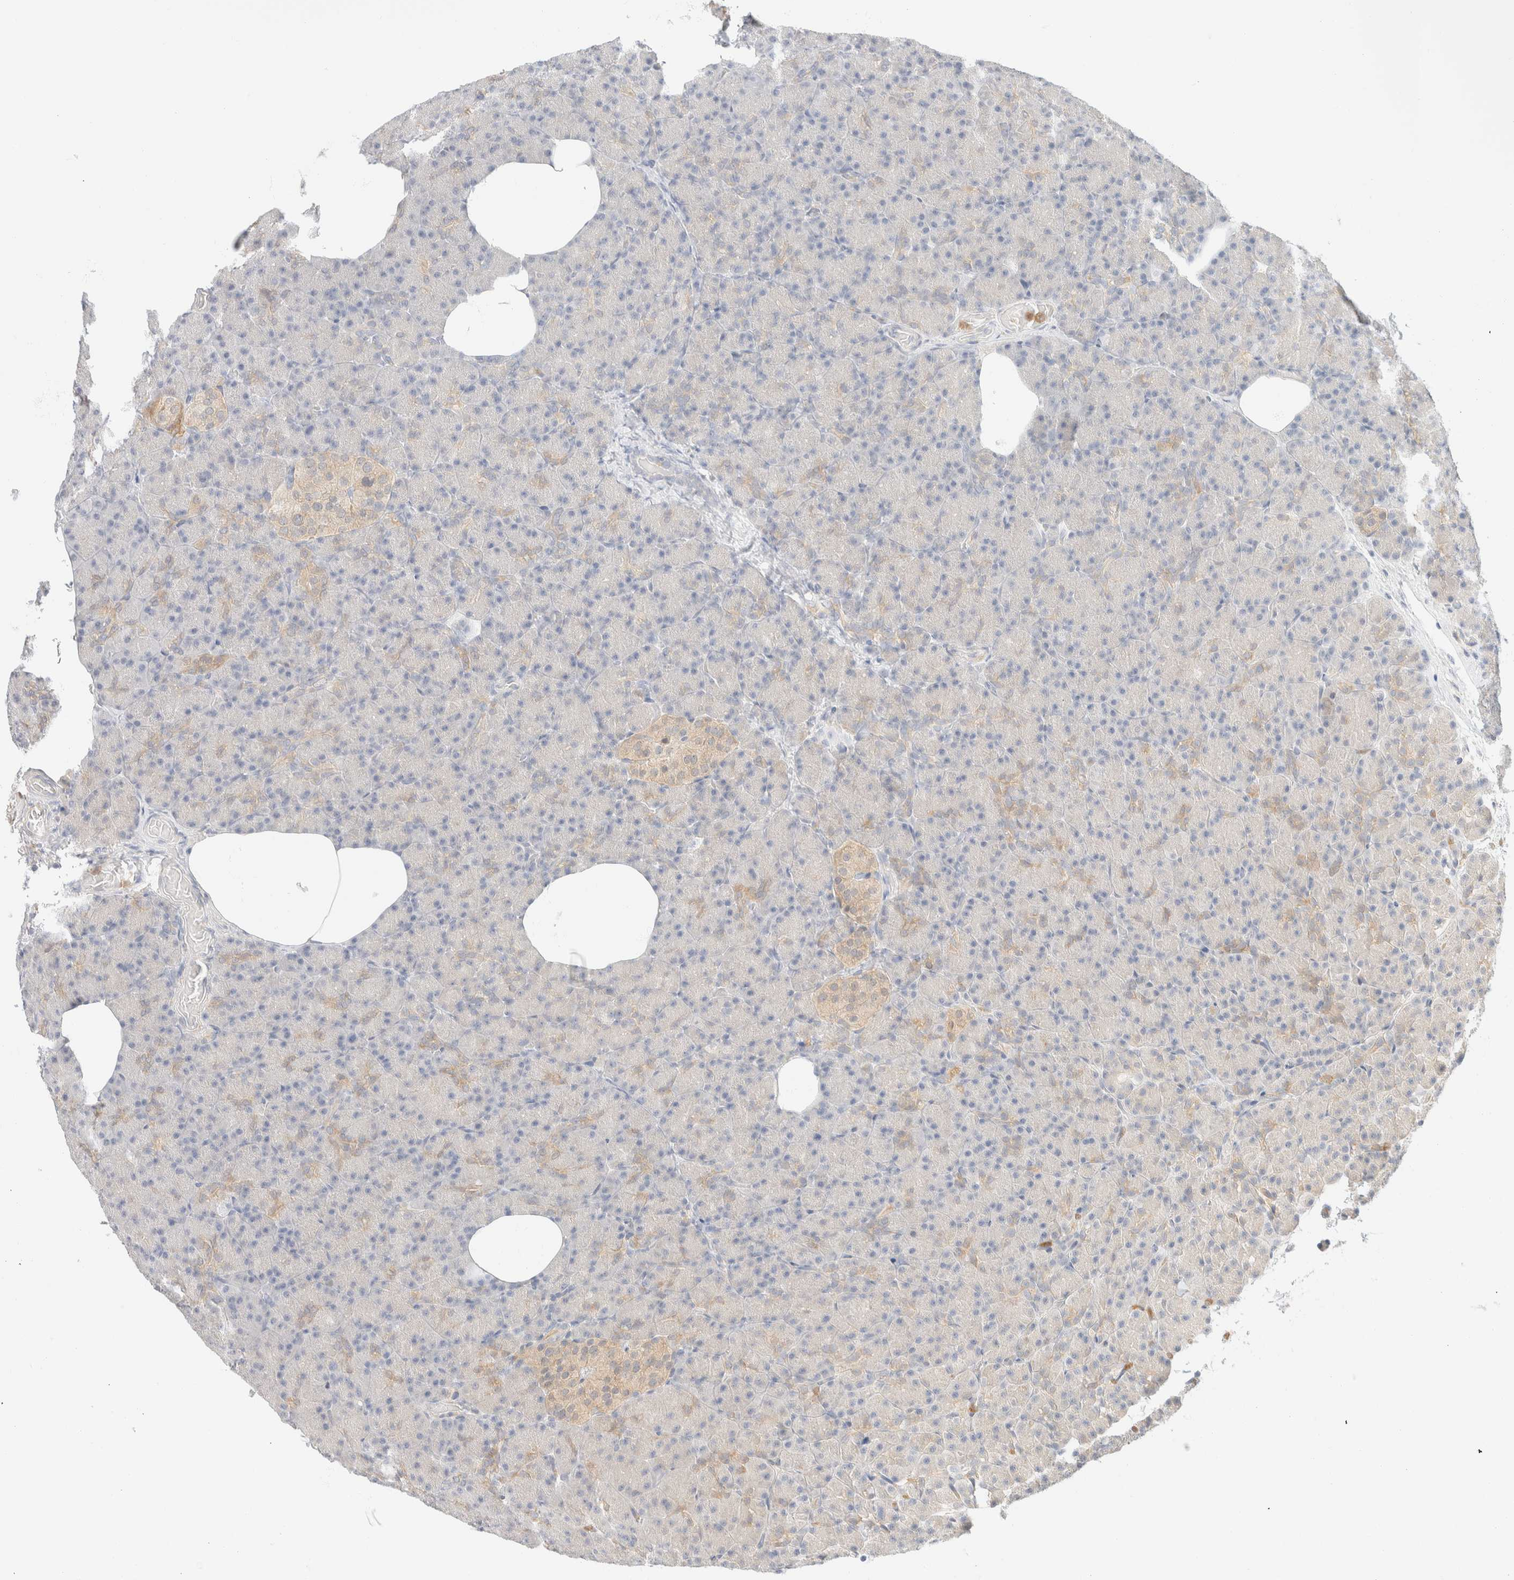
{"staining": {"intensity": "negative", "quantity": "none", "location": "none"}, "tissue": "pancreas", "cell_type": "Exocrine glandular cells", "image_type": "normal", "snomed": [{"axis": "morphology", "description": "Normal tissue, NOS"}, {"axis": "topography", "description": "Pancreas"}], "caption": "High magnification brightfield microscopy of unremarkable pancreas stained with DAB (3,3'-diaminobenzidine) (brown) and counterstained with hematoxylin (blue): exocrine glandular cells show no significant staining.", "gene": "GPI", "patient": {"sex": "female", "age": 43}}